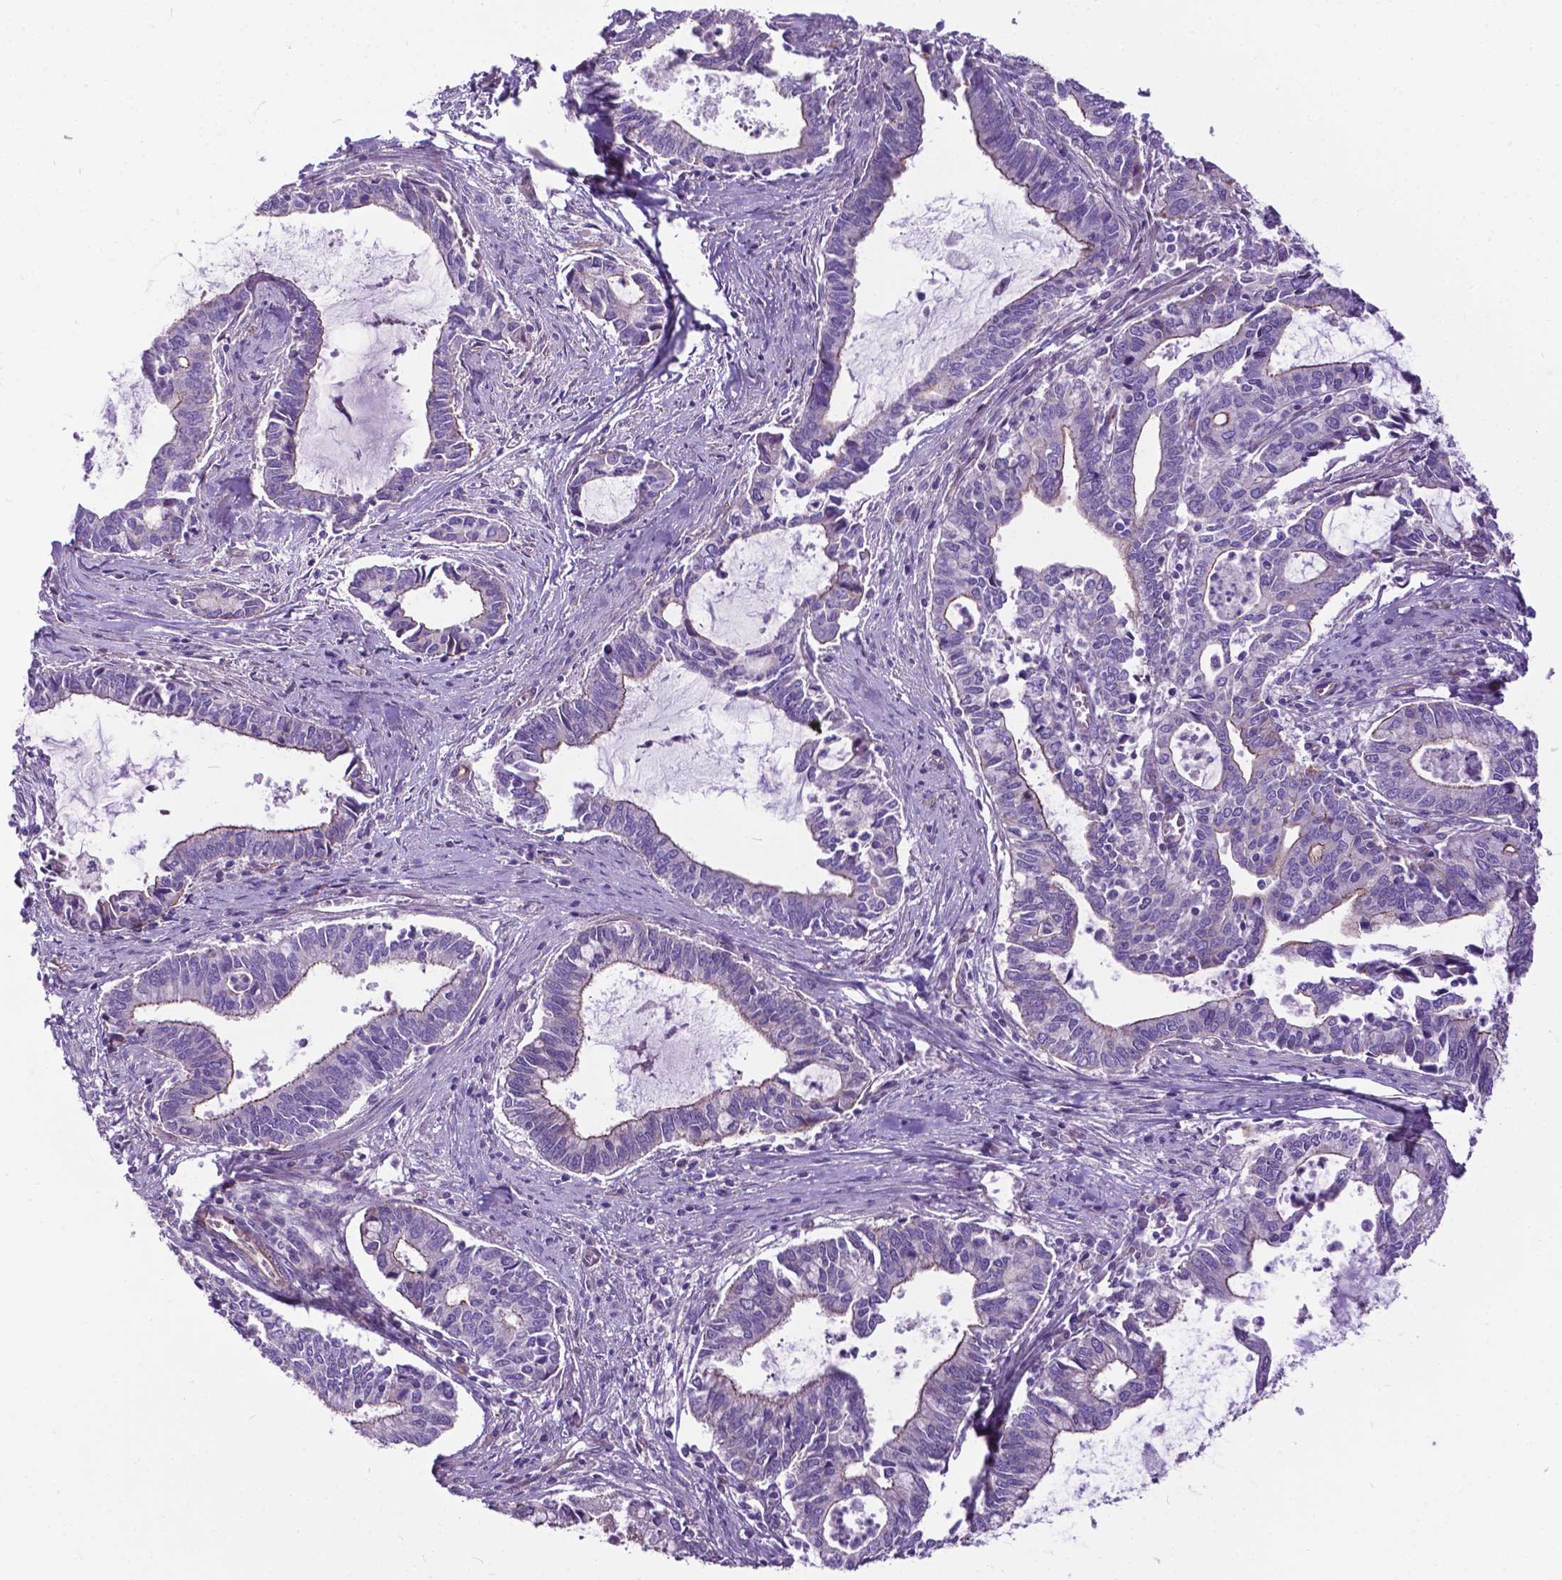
{"staining": {"intensity": "negative", "quantity": "none", "location": "none"}, "tissue": "cervical cancer", "cell_type": "Tumor cells", "image_type": "cancer", "snomed": [{"axis": "morphology", "description": "Adenocarcinoma, NOS"}, {"axis": "topography", "description": "Cervix"}], "caption": "High power microscopy image of an immunohistochemistry micrograph of cervical cancer, revealing no significant positivity in tumor cells. (DAB (3,3'-diaminobenzidine) immunohistochemistry, high magnification).", "gene": "FLT4", "patient": {"sex": "female", "age": 42}}